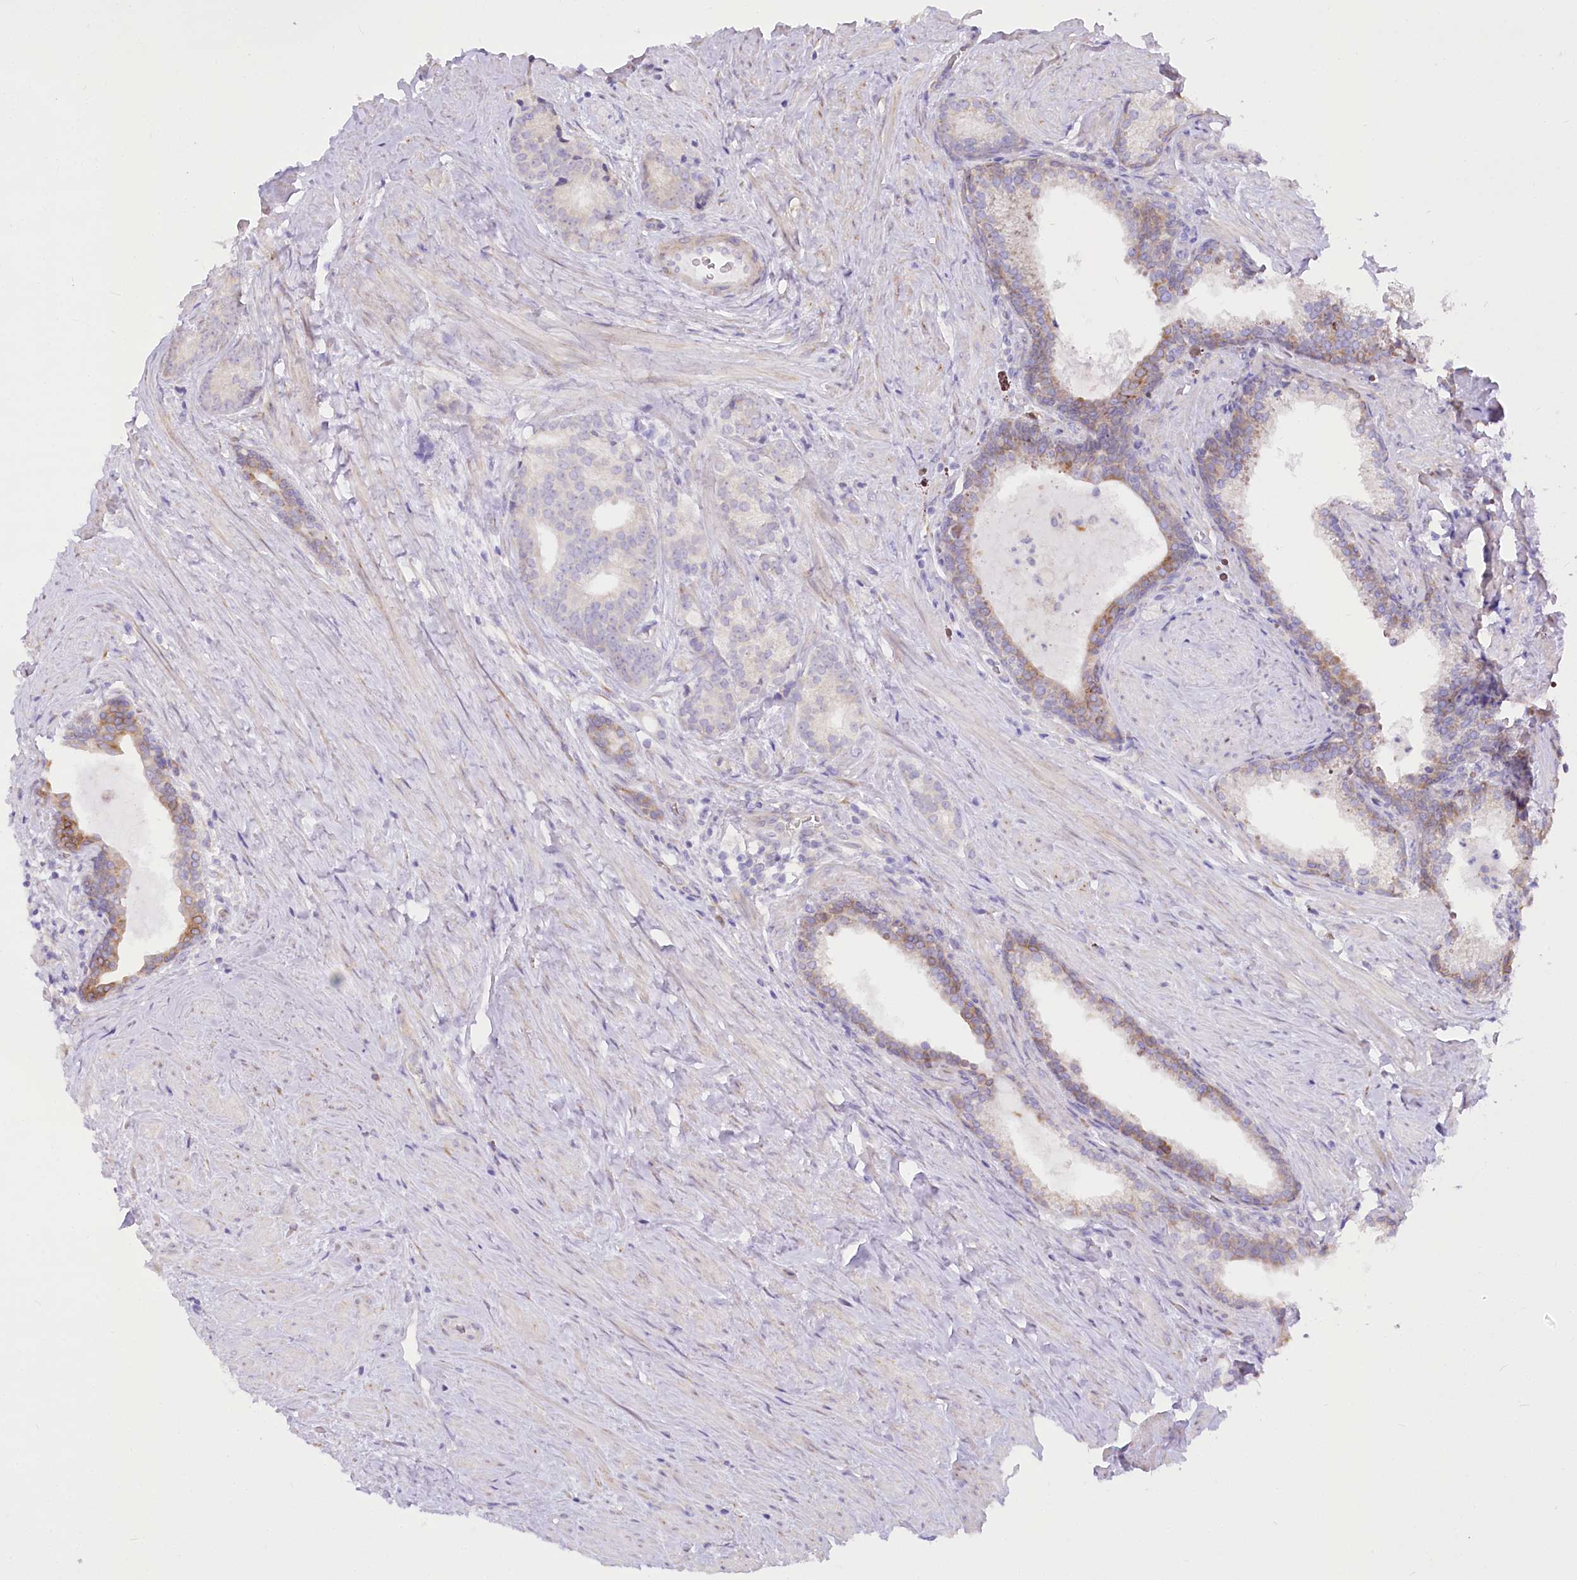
{"staining": {"intensity": "negative", "quantity": "none", "location": "none"}, "tissue": "prostate cancer", "cell_type": "Tumor cells", "image_type": "cancer", "snomed": [{"axis": "morphology", "description": "Adenocarcinoma, Low grade"}, {"axis": "topography", "description": "Prostate"}], "caption": "Protein analysis of prostate cancer (low-grade adenocarcinoma) demonstrates no significant positivity in tumor cells.", "gene": "STT3B", "patient": {"sex": "male", "age": 71}}